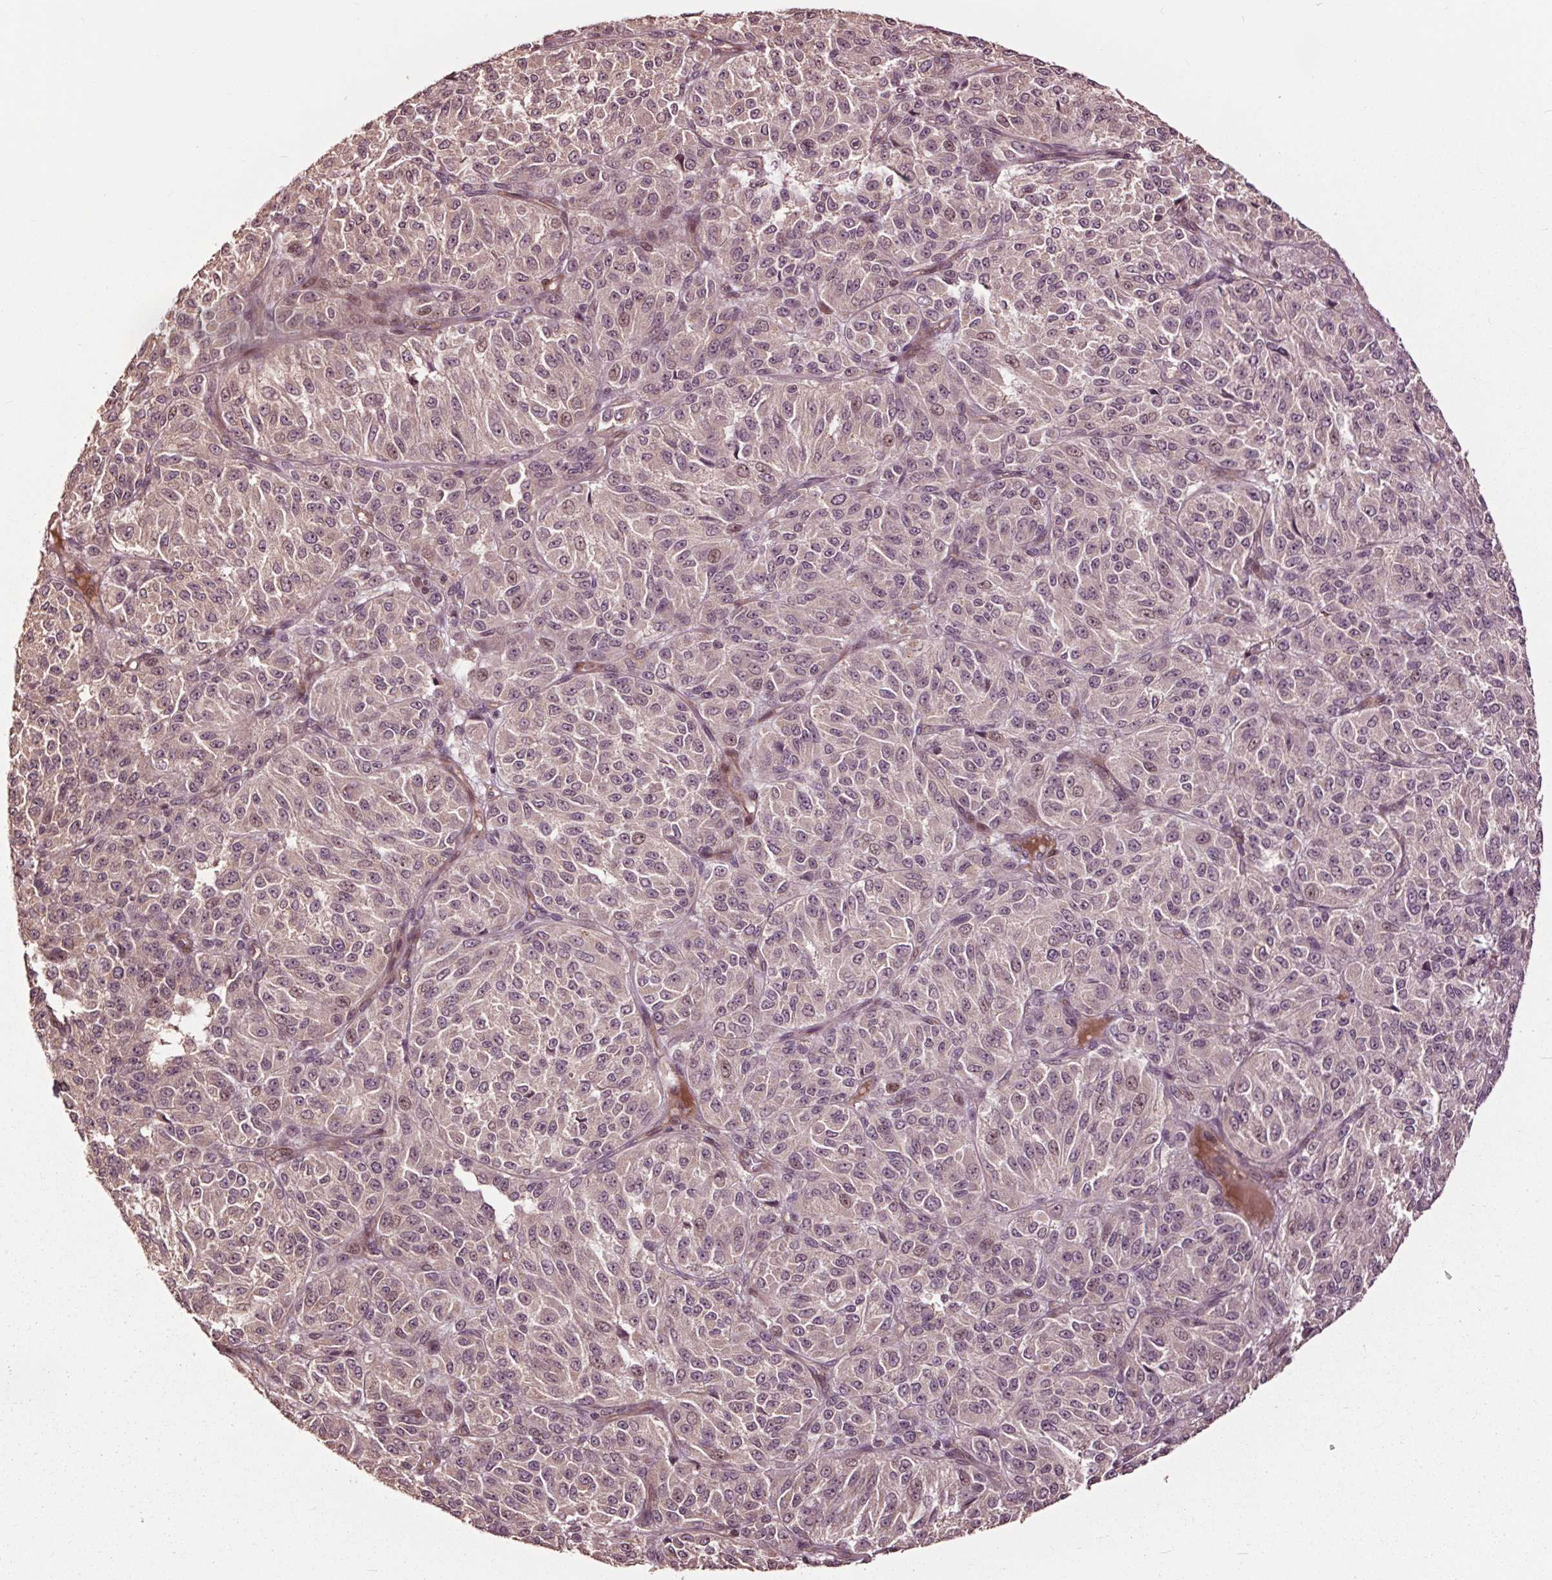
{"staining": {"intensity": "weak", "quantity": "<25%", "location": "nuclear"}, "tissue": "melanoma", "cell_type": "Tumor cells", "image_type": "cancer", "snomed": [{"axis": "morphology", "description": "Malignant melanoma, Metastatic site"}, {"axis": "topography", "description": "Brain"}], "caption": "Malignant melanoma (metastatic site) stained for a protein using IHC exhibits no positivity tumor cells.", "gene": "CEP95", "patient": {"sex": "female", "age": 56}}